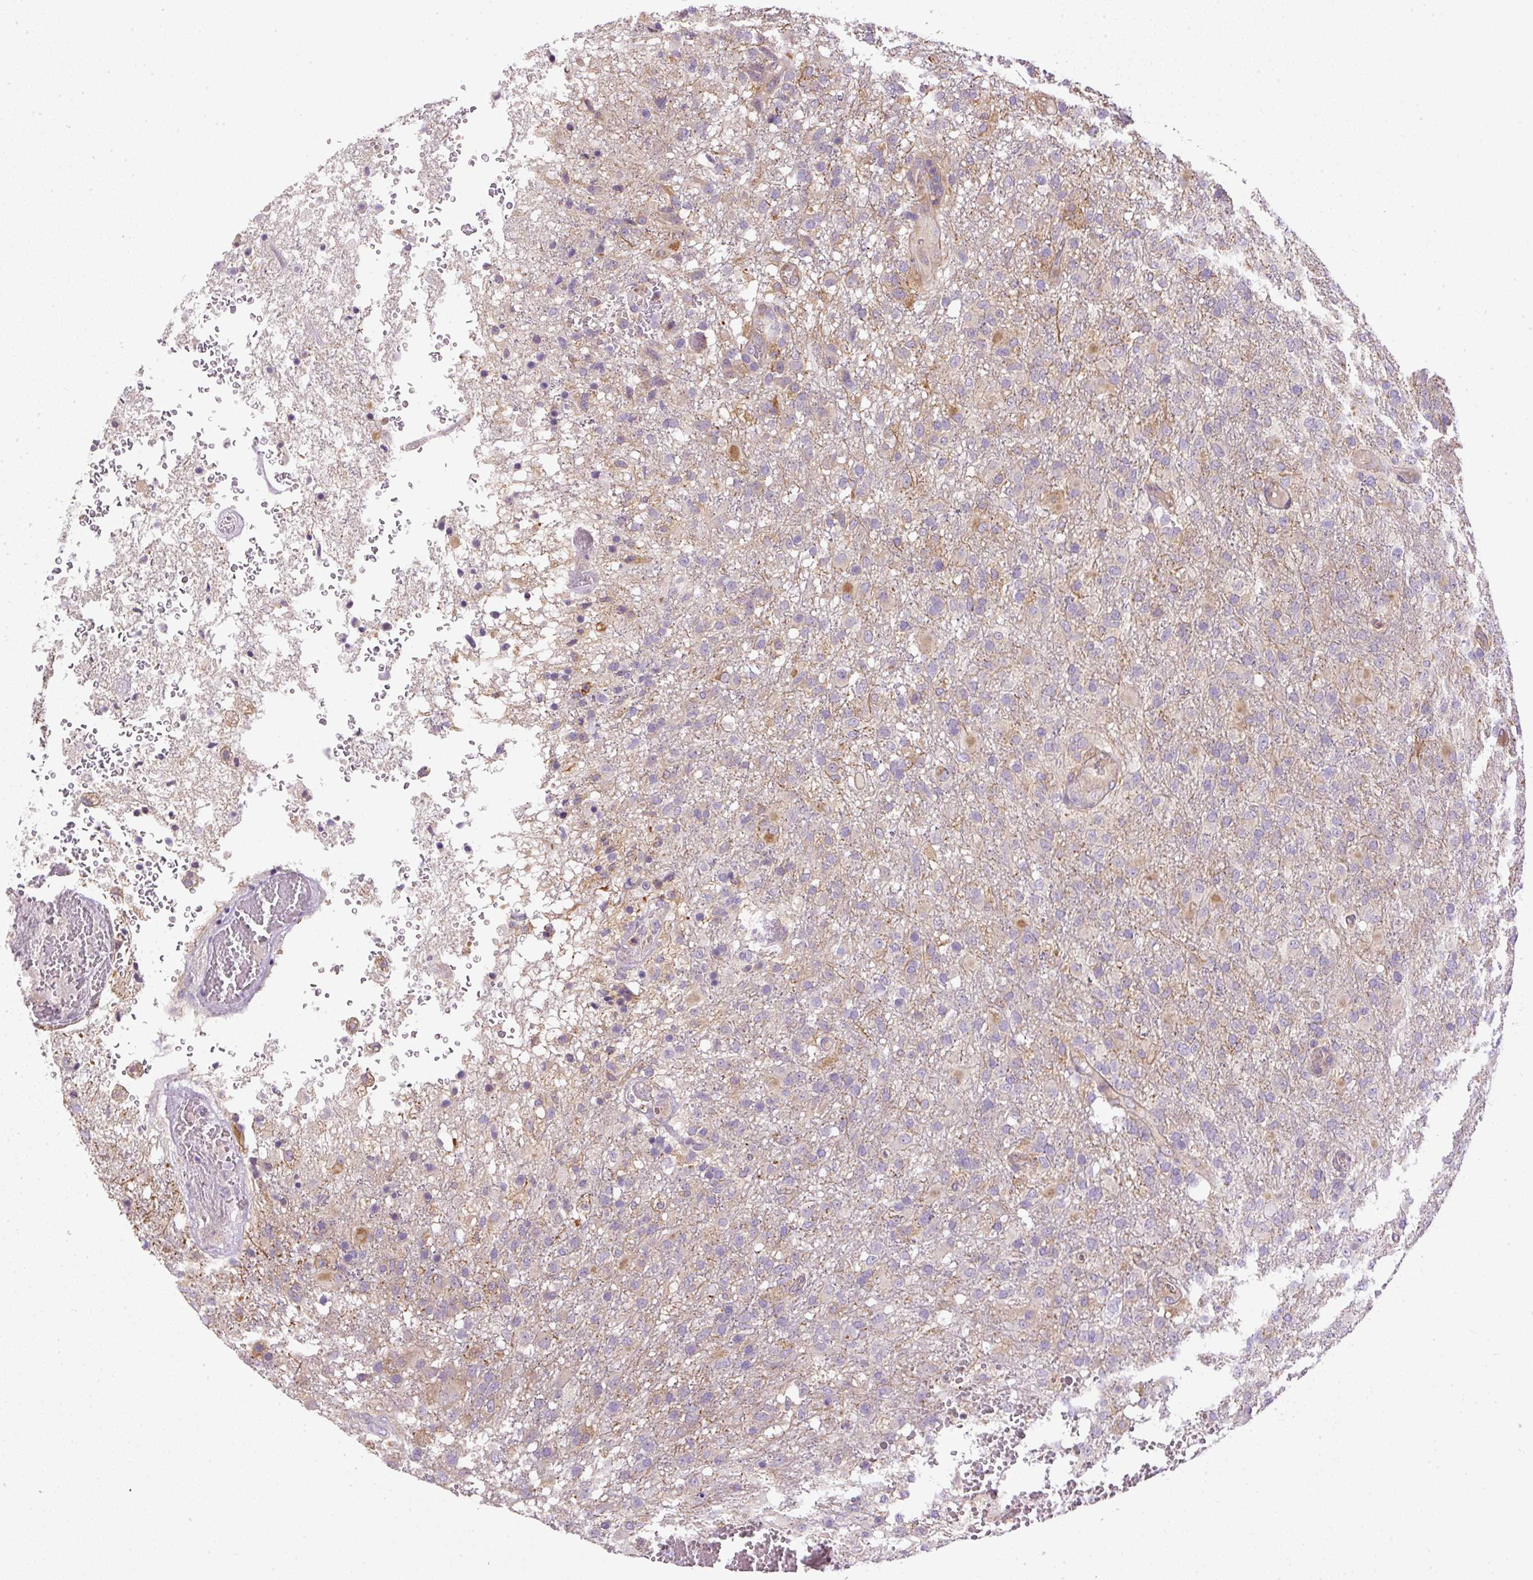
{"staining": {"intensity": "negative", "quantity": "none", "location": "none"}, "tissue": "glioma", "cell_type": "Tumor cells", "image_type": "cancer", "snomed": [{"axis": "morphology", "description": "Glioma, malignant, High grade"}, {"axis": "topography", "description": "Brain"}], "caption": "Human high-grade glioma (malignant) stained for a protein using IHC reveals no staining in tumor cells.", "gene": "DAPK1", "patient": {"sex": "female", "age": 74}}